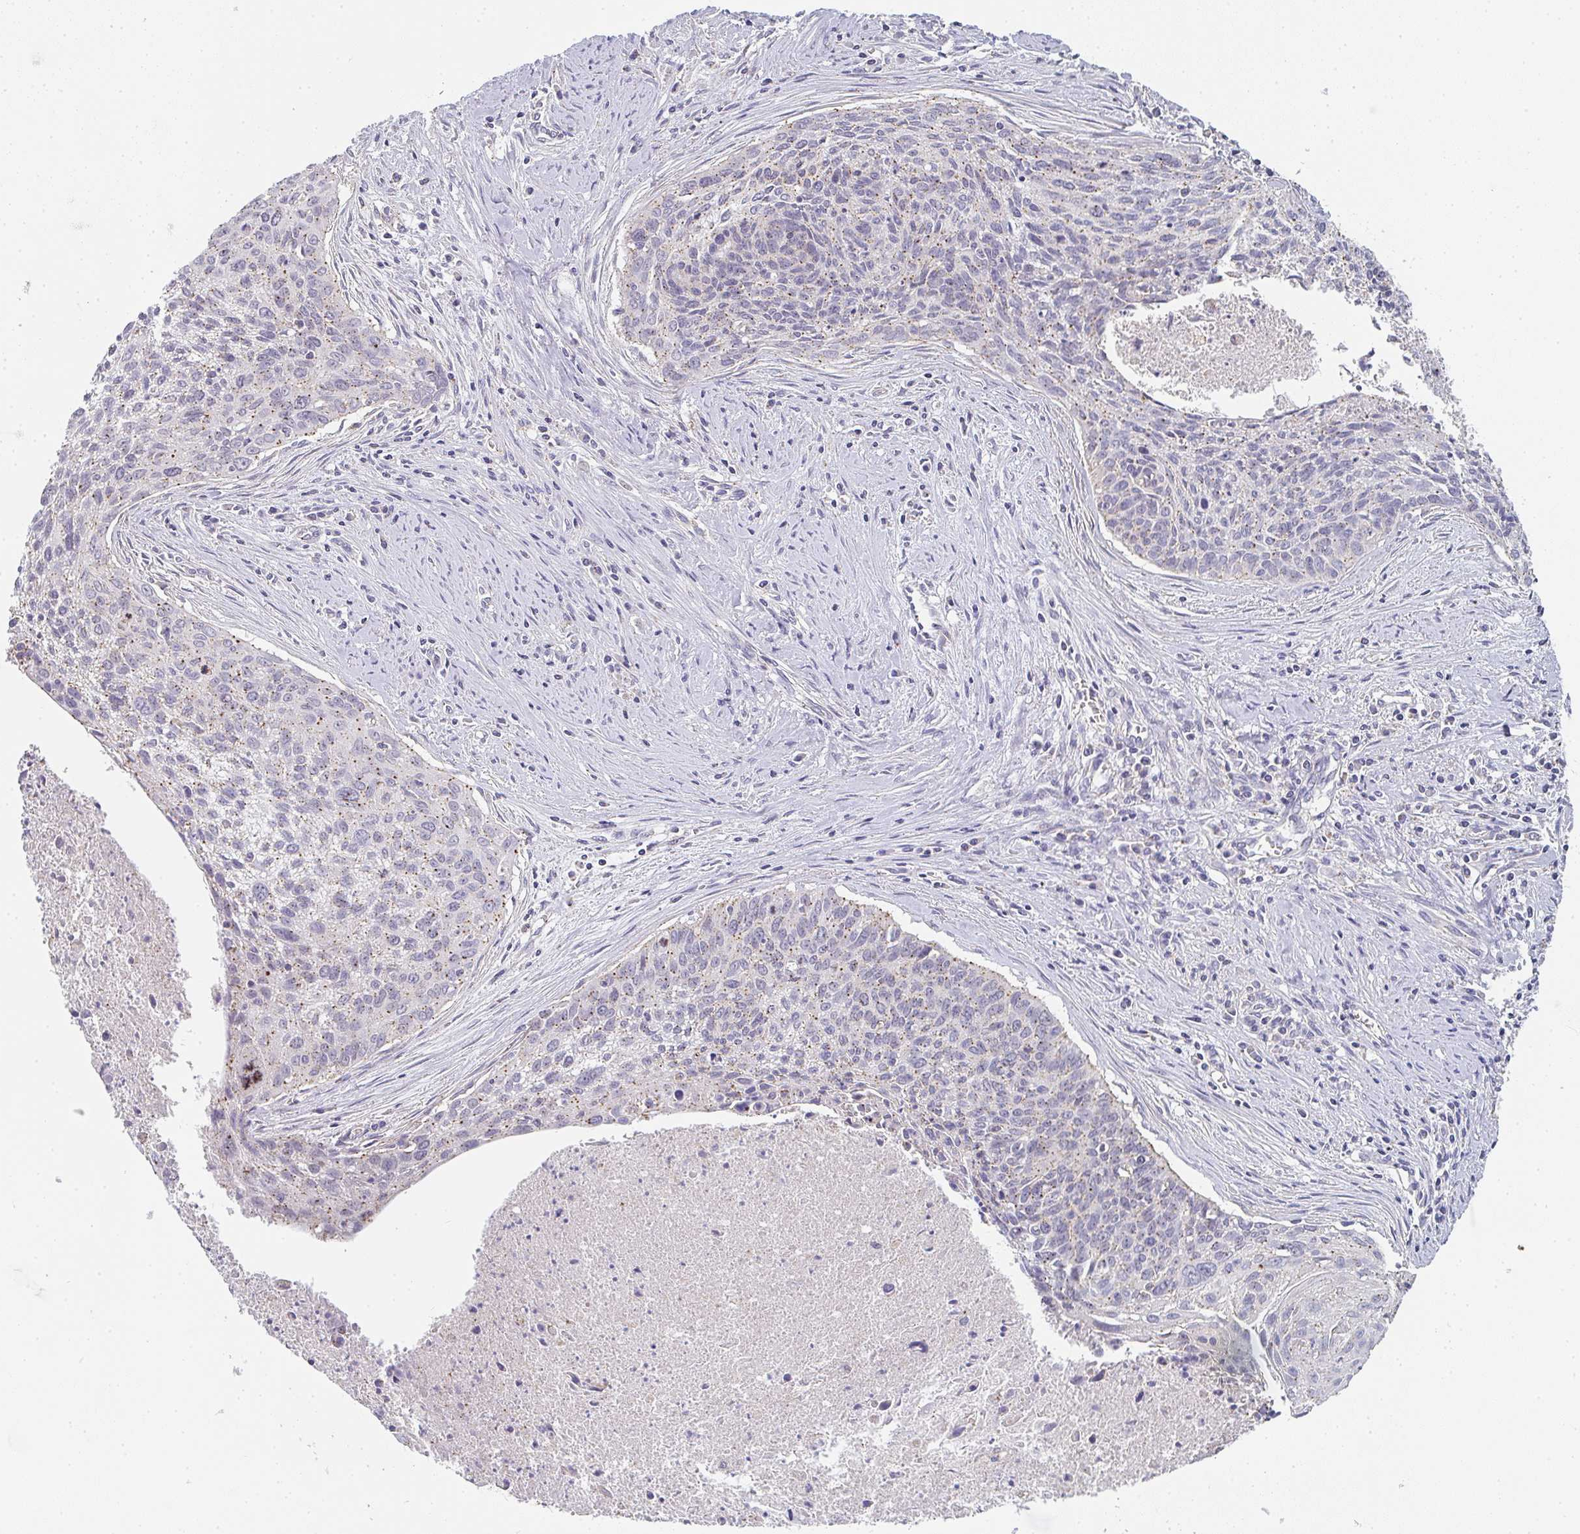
{"staining": {"intensity": "weak", "quantity": "25%-75%", "location": "cytoplasmic/membranous"}, "tissue": "cervical cancer", "cell_type": "Tumor cells", "image_type": "cancer", "snomed": [{"axis": "morphology", "description": "Squamous cell carcinoma, NOS"}, {"axis": "topography", "description": "Cervix"}], "caption": "Human cervical squamous cell carcinoma stained with a protein marker displays weak staining in tumor cells.", "gene": "CHMP5", "patient": {"sex": "female", "age": 55}}